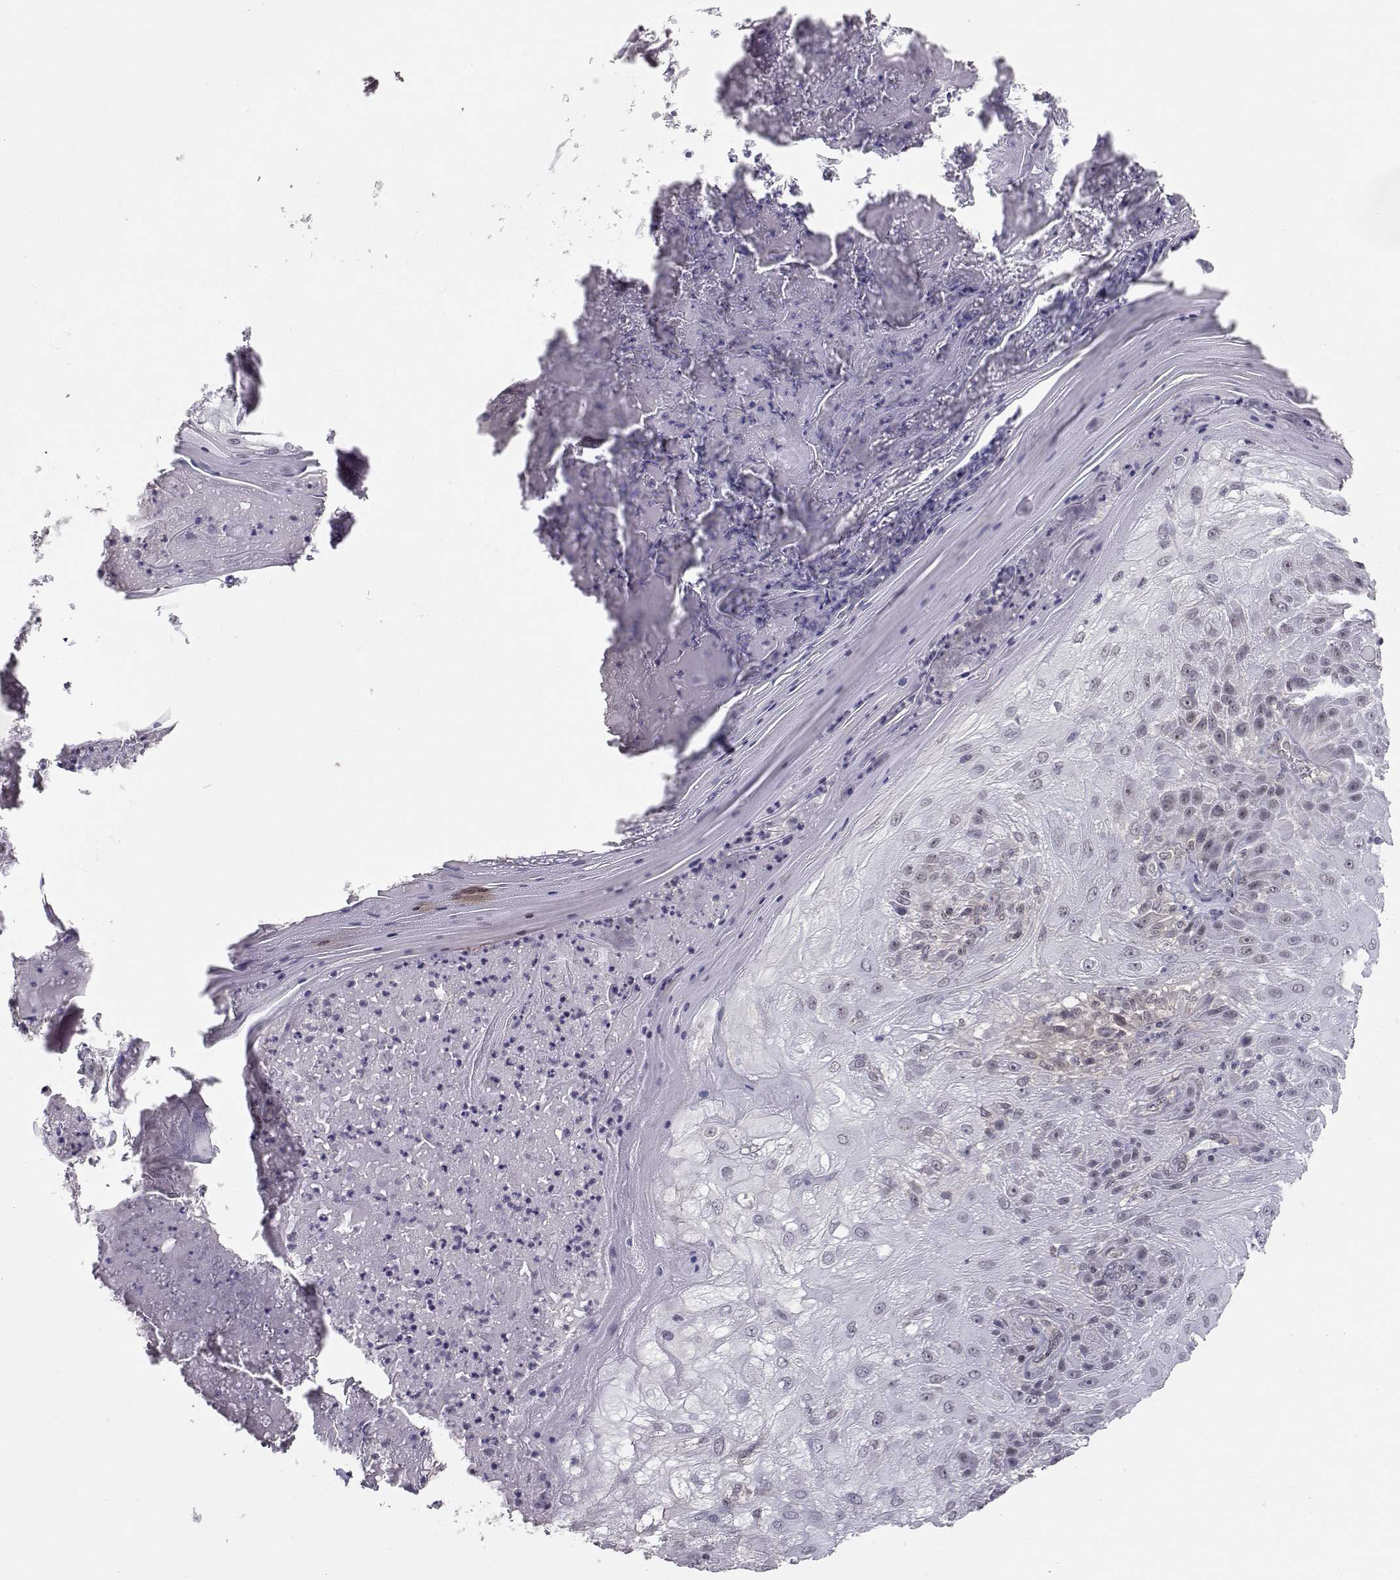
{"staining": {"intensity": "negative", "quantity": "none", "location": "none"}, "tissue": "skin cancer", "cell_type": "Tumor cells", "image_type": "cancer", "snomed": [{"axis": "morphology", "description": "Normal tissue, NOS"}, {"axis": "morphology", "description": "Squamous cell carcinoma, NOS"}, {"axis": "topography", "description": "Skin"}], "caption": "Tumor cells show no significant positivity in skin squamous cell carcinoma.", "gene": "KIF13B", "patient": {"sex": "female", "age": 83}}